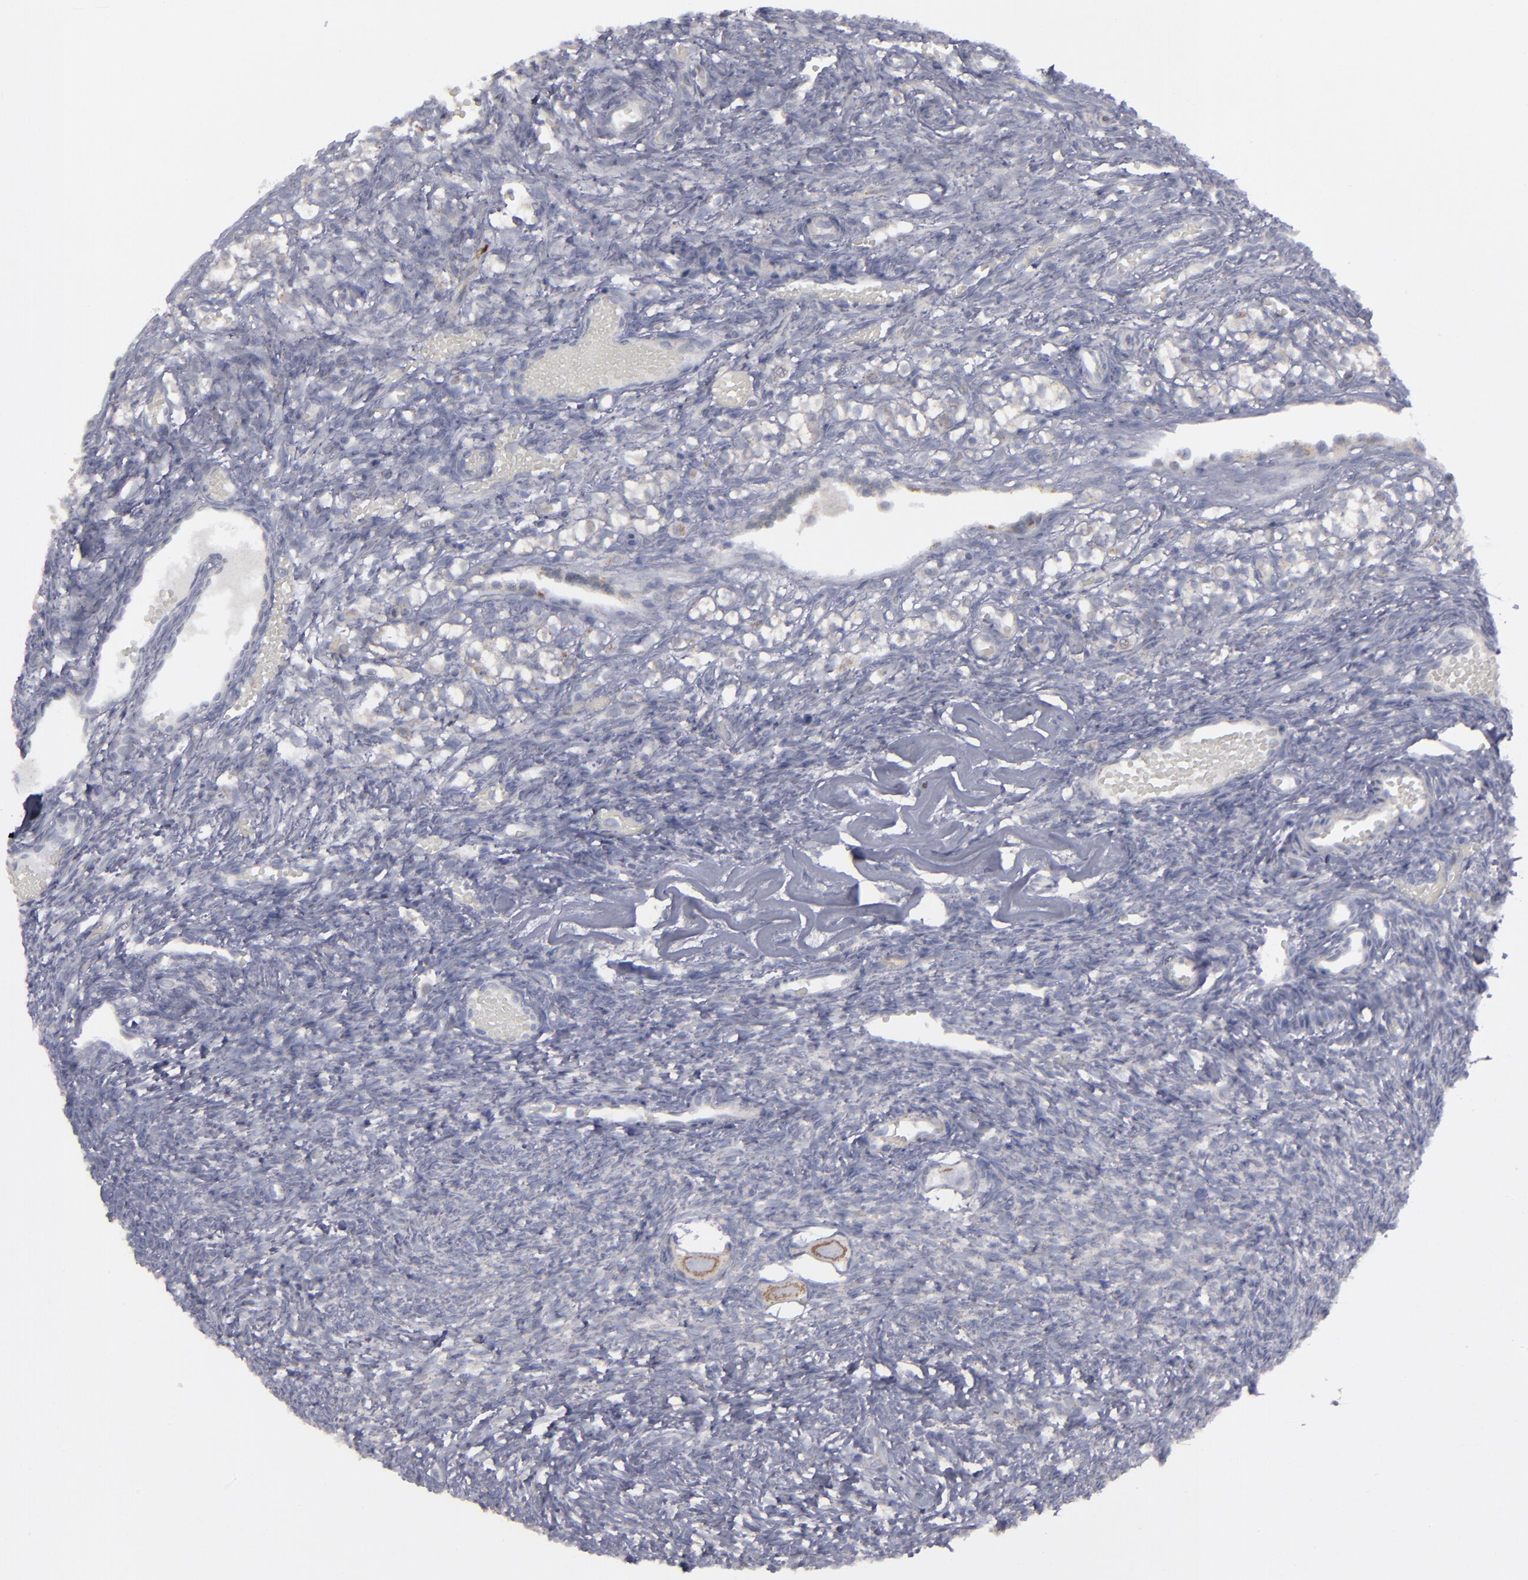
{"staining": {"intensity": "weak", "quantity": "<25%", "location": "cytoplasmic/membranous"}, "tissue": "ovary", "cell_type": "Ovarian stroma cells", "image_type": "normal", "snomed": [{"axis": "morphology", "description": "Normal tissue, NOS"}, {"axis": "topography", "description": "Ovary"}], "caption": "Human ovary stained for a protein using IHC displays no expression in ovarian stroma cells.", "gene": "MYOM2", "patient": {"sex": "female", "age": 35}}